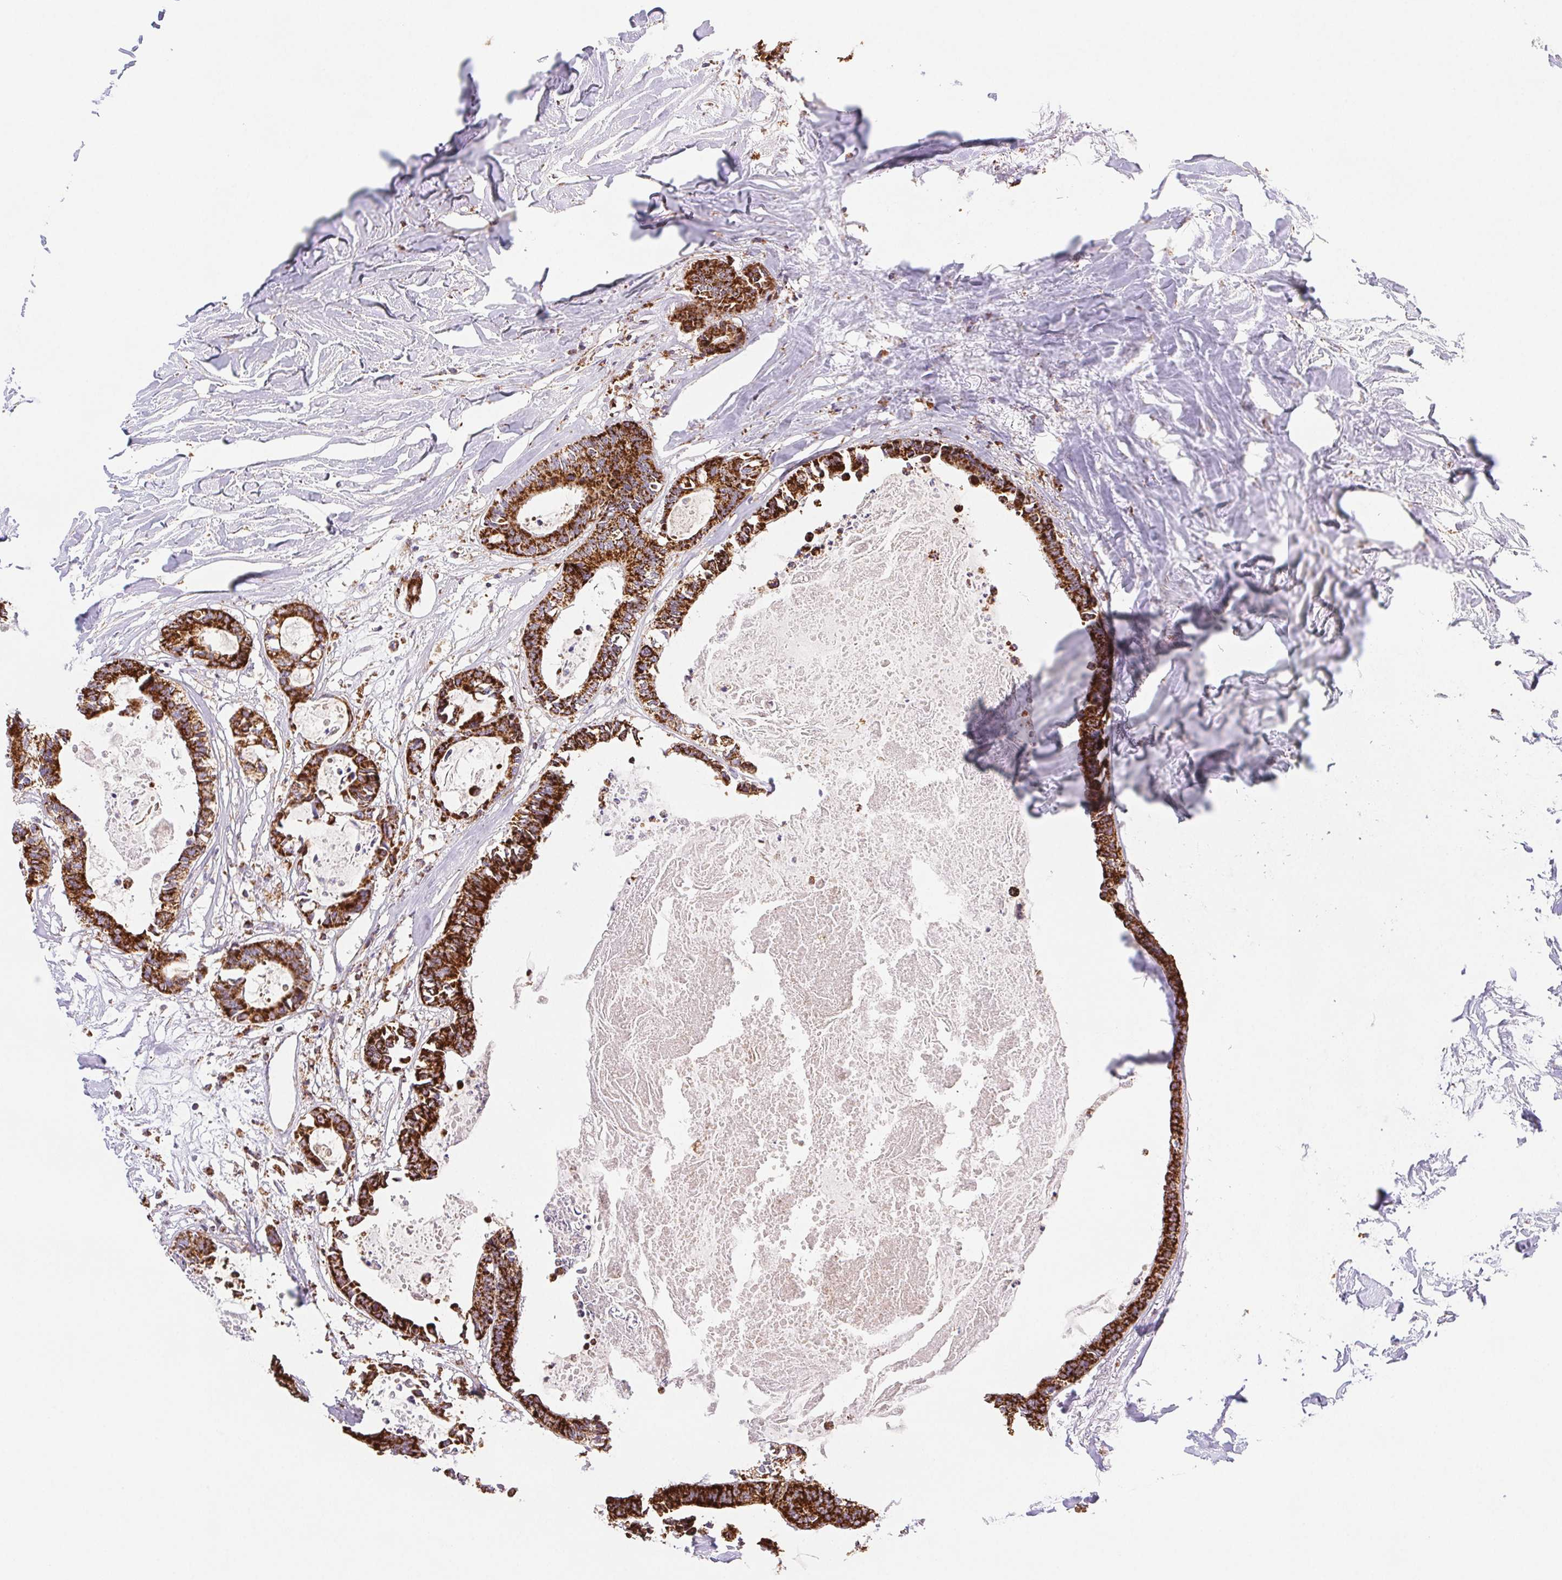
{"staining": {"intensity": "strong", "quantity": ">75%", "location": "cytoplasmic/membranous"}, "tissue": "colorectal cancer", "cell_type": "Tumor cells", "image_type": "cancer", "snomed": [{"axis": "morphology", "description": "Adenocarcinoma, NOS"}, {"axis": "topography", "description": "Colon"}, {"axis": "topography", "description": "Rectum"}], "caption": "Approximately >75% of tumor cells in human colorectal cancer exhibit strong cytoplasmic/membranous protein expression as visualized by brown immunohistochemical staining.", "gene": "NIPSNAP2", "patient": {"sex": "male", "age": 57}}